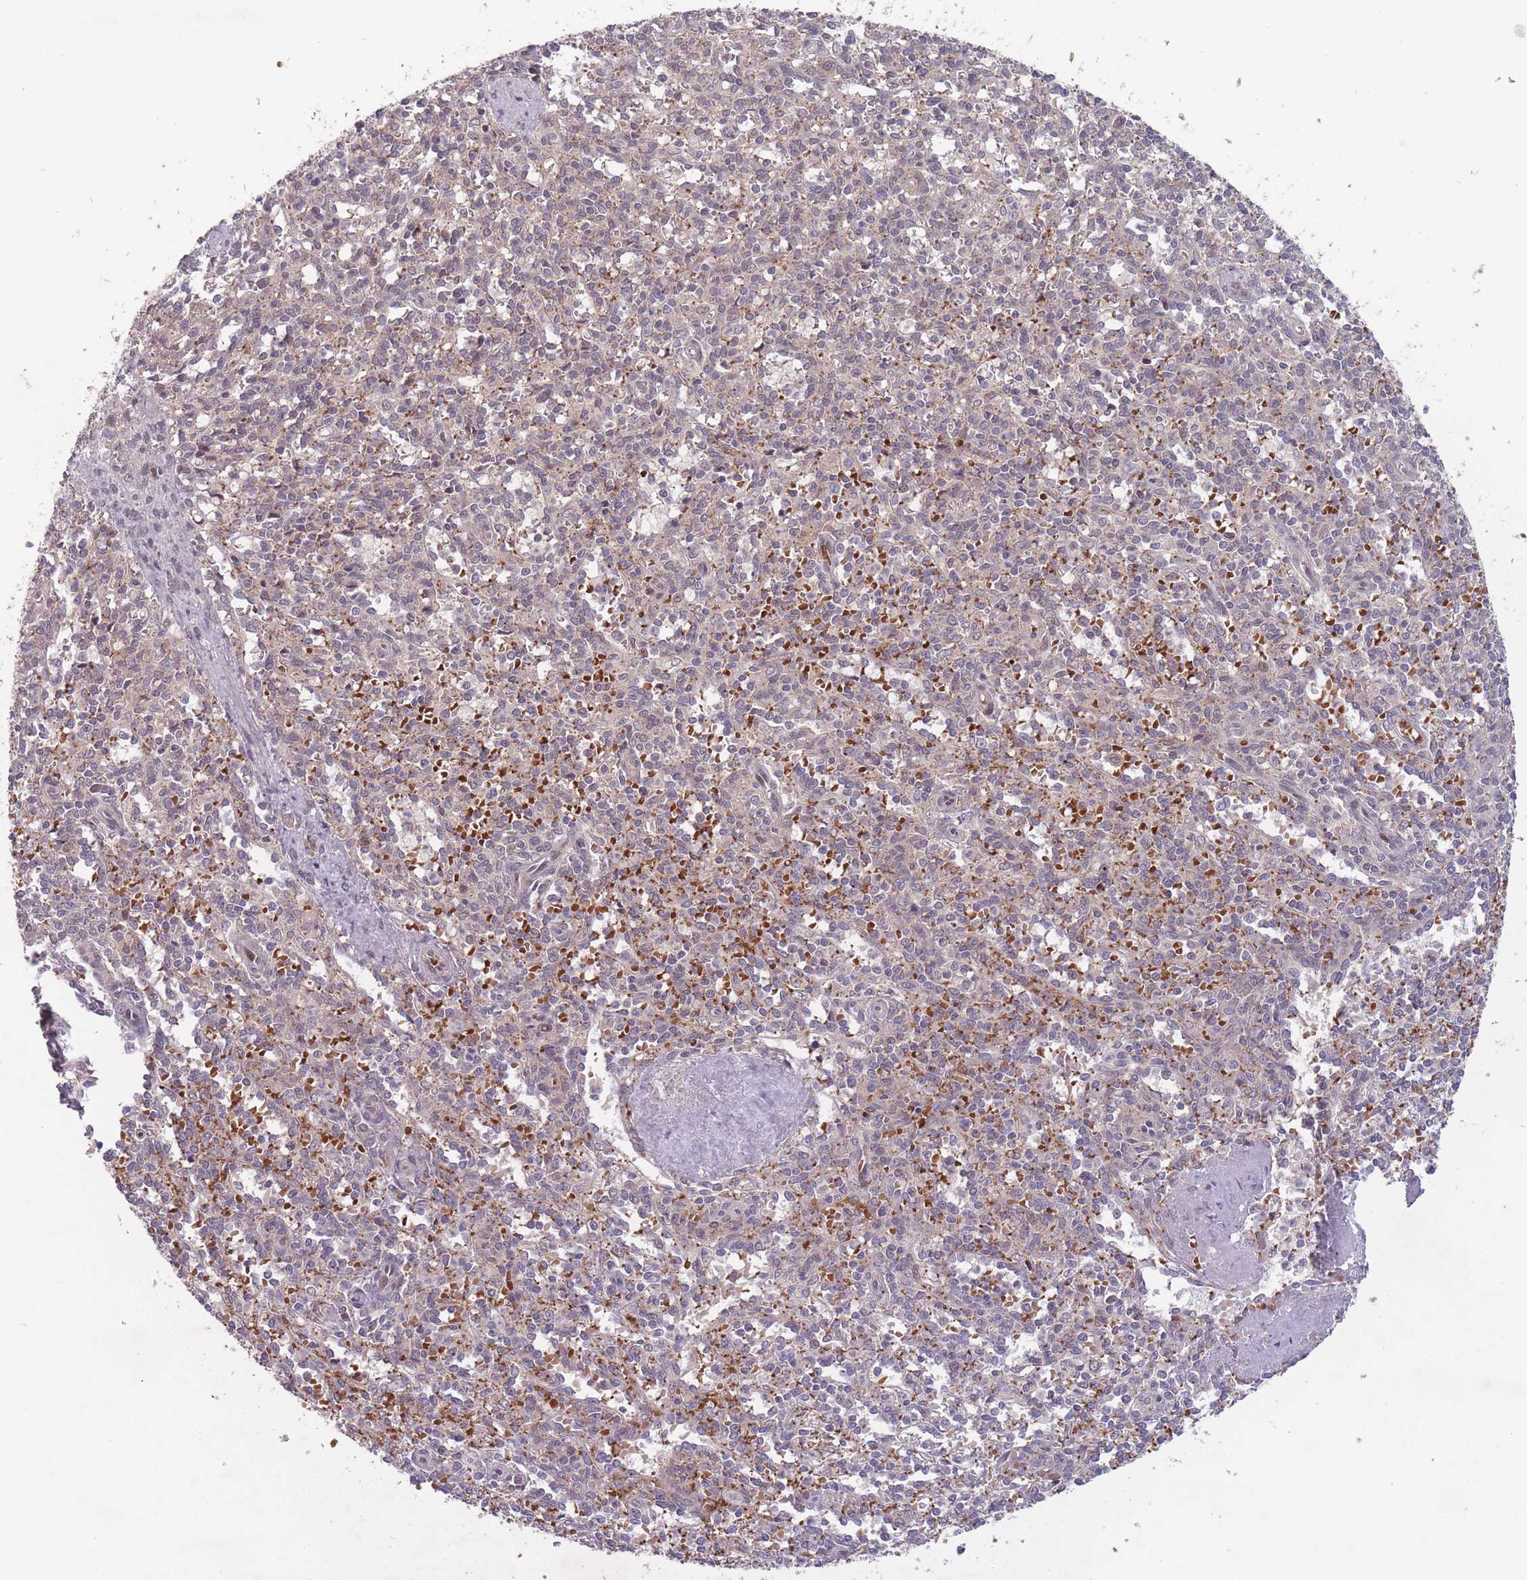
{"staining": {"intensity": "moderate", "quantity": "25%-75%", "location": "cytoplasmic/membranous"}, "tissue": "spleen", "cell_type": "Cells in red pulp", "image_type": "normal", "snomed": [{"axis": "morphology", "description": "Normal tissue, NOS"}, {"axis": "topography", "description": "Spleen"}], "caption": "Benign spleen was stained to show a protein in brown. There is medium levels of moderate cytoplasmic/membranous staining in about 25%-75% of cells in red pulp. The staining is performed using DAB brown chromogen to label protein expression. The nuclei are counter-stained blue using hematoxylin.", "gene": "SECTM1", "patient": {"sex": "female", "age": 70}}